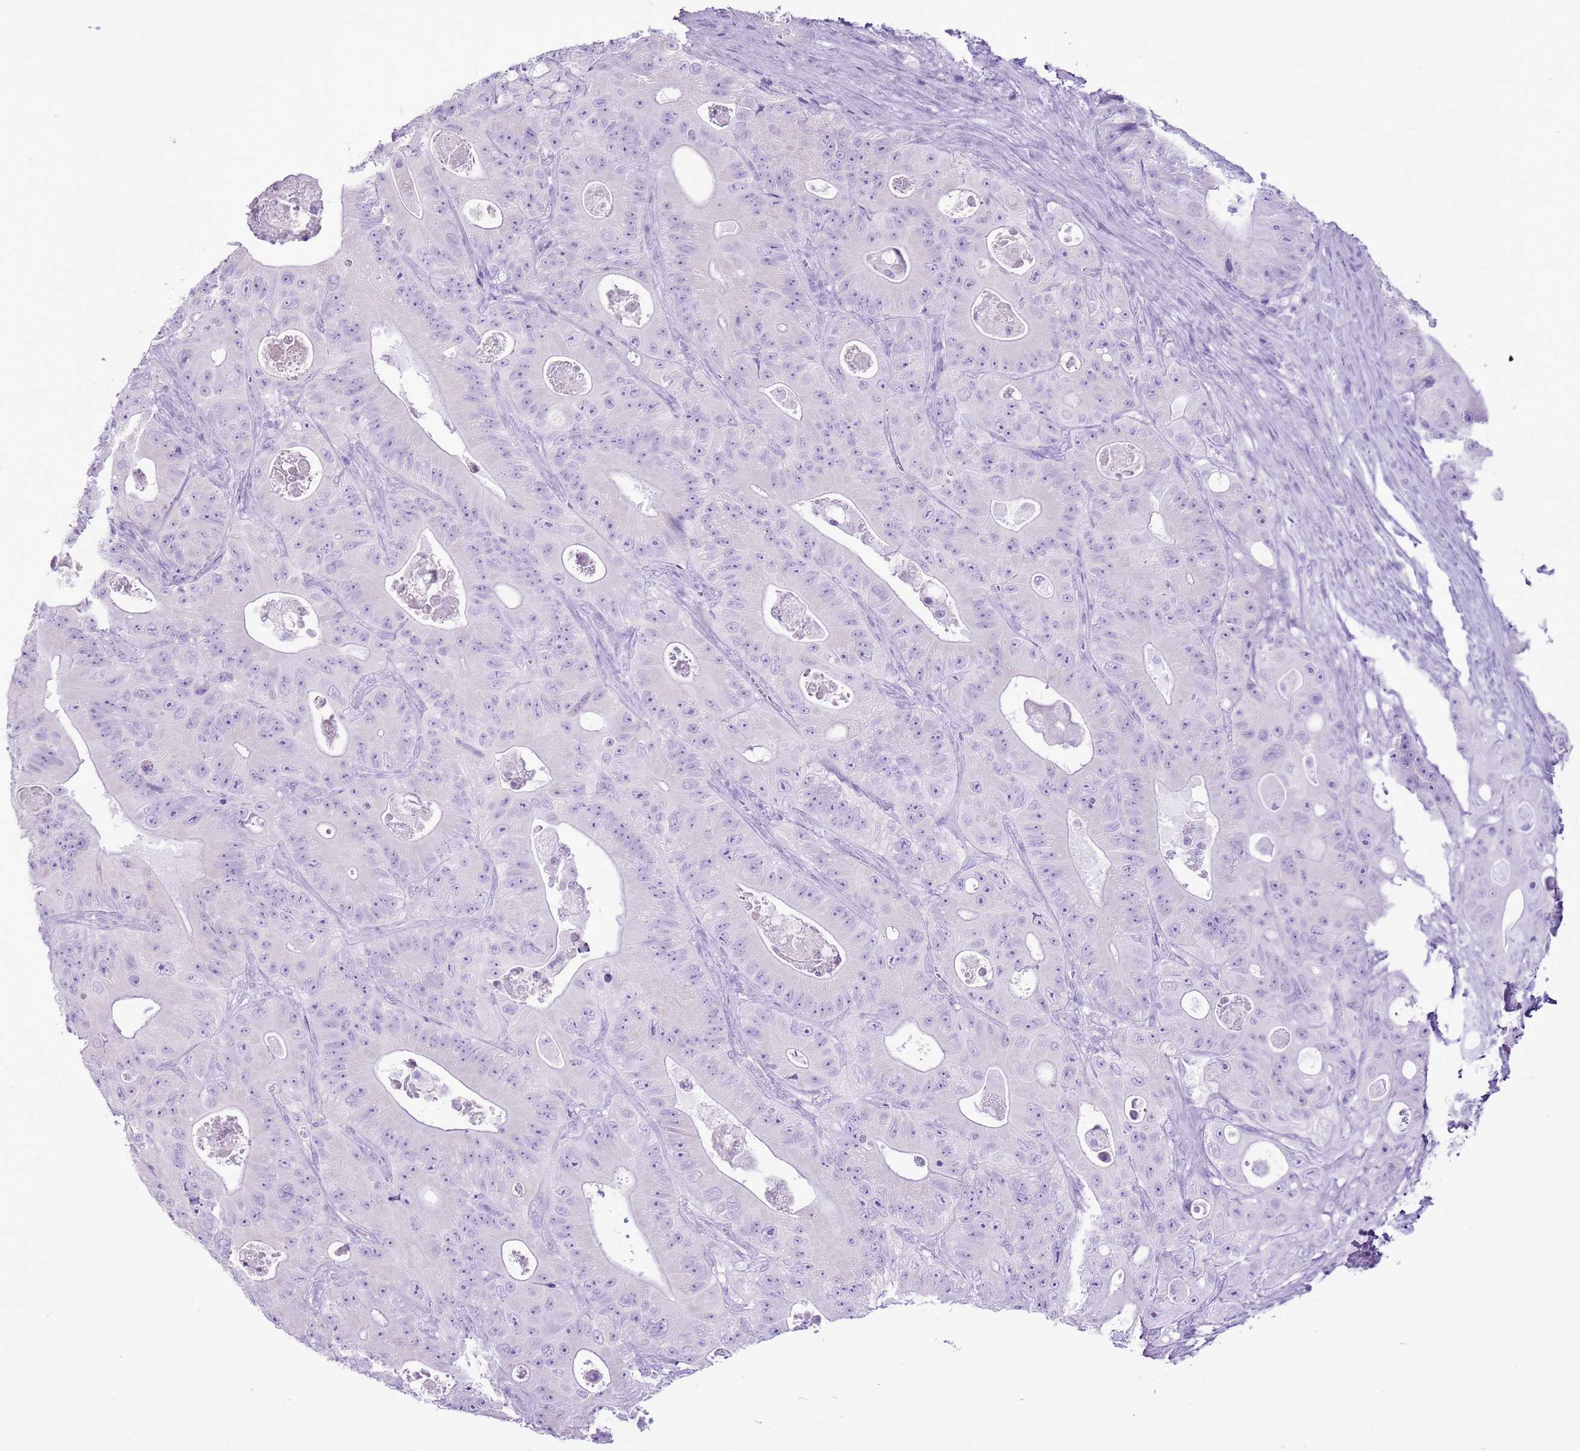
{"staining": {"intensity": "negative", "quantity": "none", "location": "none"}, "tissue": "colorectal cancer", "cell_type": "Tumor cells", "image_type": "cancer", "snomed": [{"axis": "morphology", "description": "Adenocarcinoma, NOS"}, {"axis": "topography", "description": "Colon"}], "caption": "DAB (3,3'-diaminobenzidine) immunohistochemical staining of colorectal cancer (adenocarcinoma) demonstrates no significant expression in tumor cells. The staining is performed using DAB (3,3'-diaminobenzidine) brown chromogen with nuclei counter-stained in using hematoxylin.", "gene": "CNFN", "patient": {"sex": "female", "age": 46}}